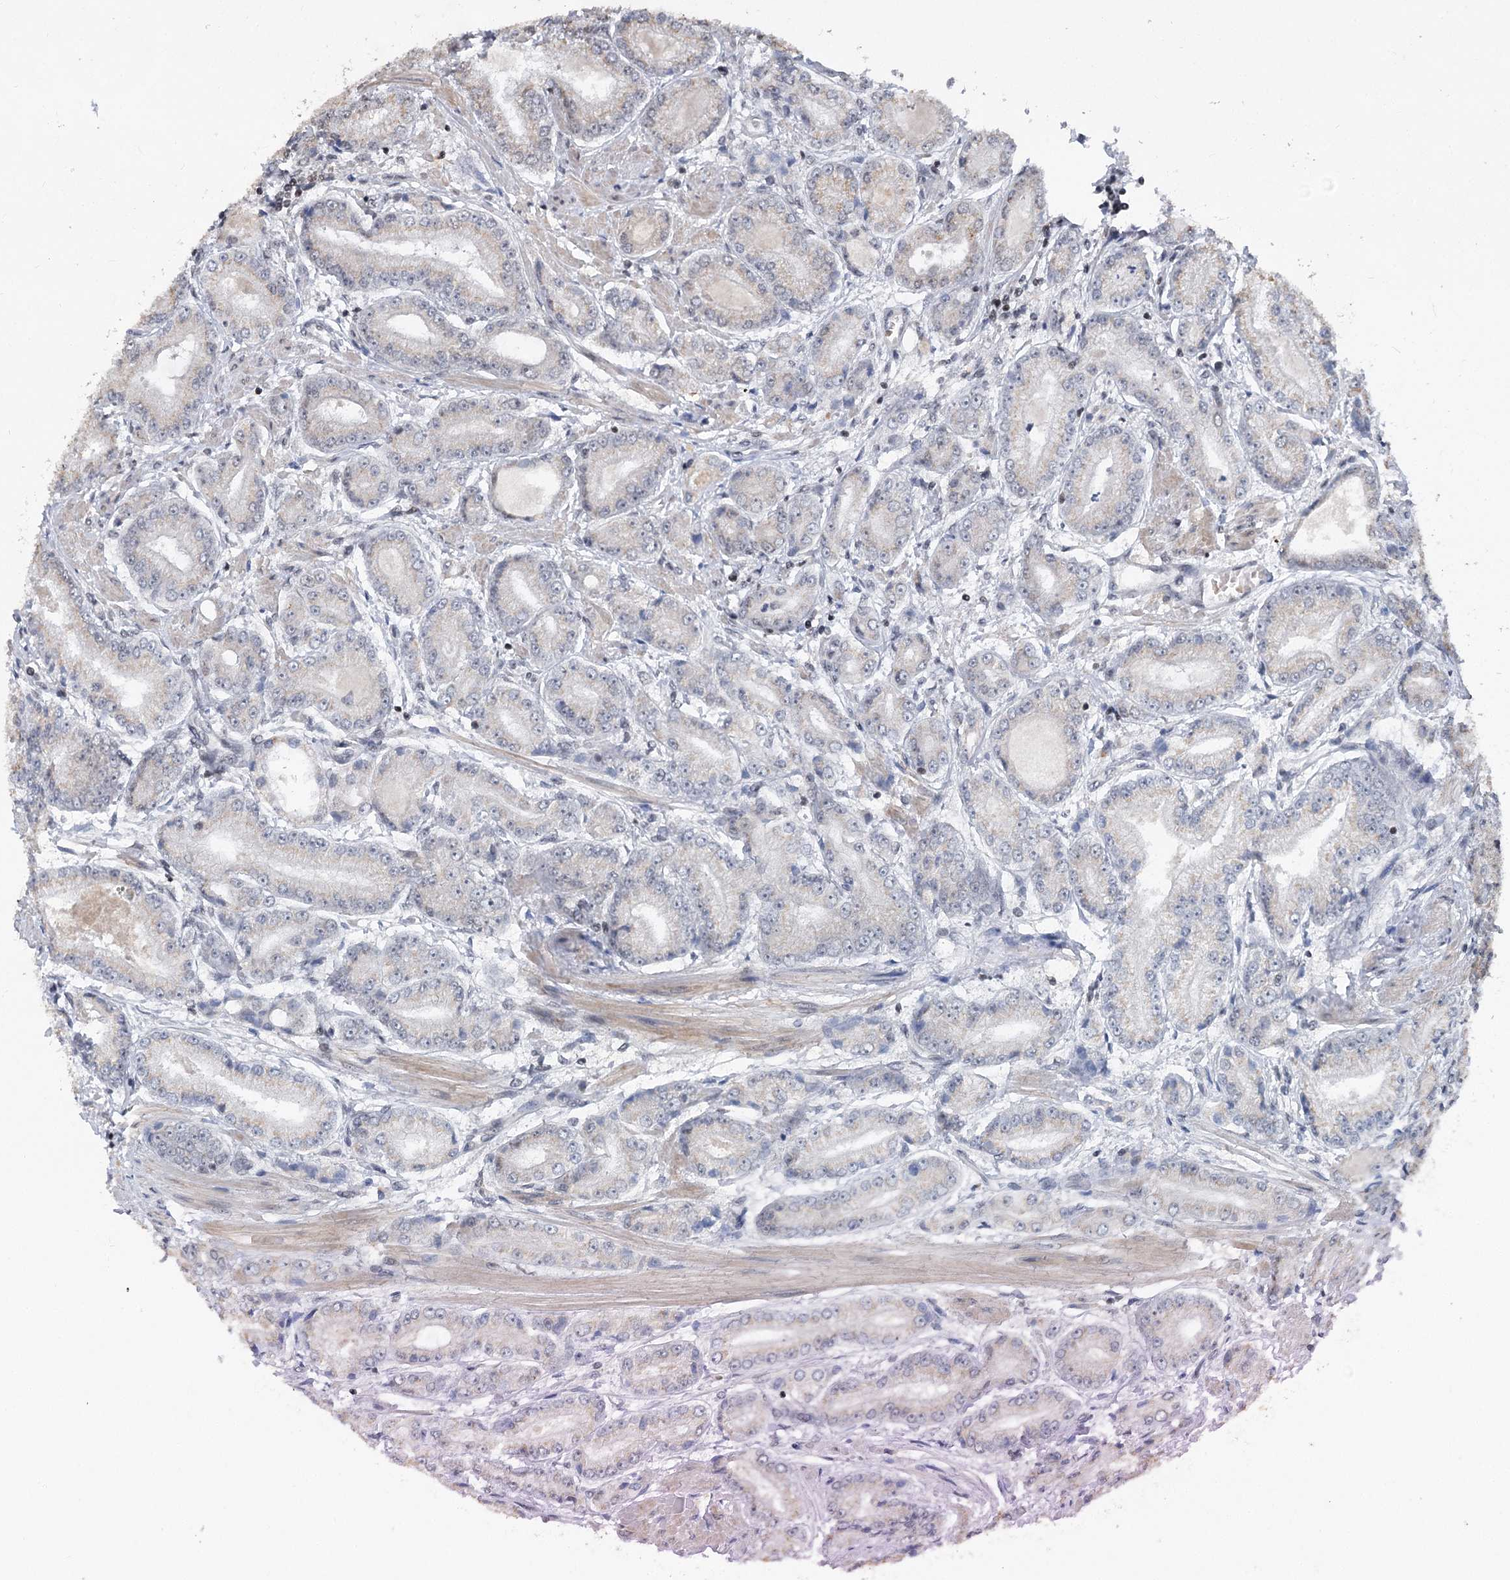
{"staining": {"intensity": "weak", "quantity": "<25%", "location": "nuclear"}, "tissue": "prostate cancer", "cell_type": "Tumor cells", "image_type": "cancer", "snomed": [{"axis": "morphology", "description": "Adenocarcinoma, High grade"}, {"axis": "topography", "description": "Prostate"}], "caption": "Immunohistochemistry (IHC) photomicrograph of prostate cancer stained for a protein (brown), which displays no staining in tumor cells.", "gene": "CGGBP1", "patient": {"sex": "male", "age": 59}}